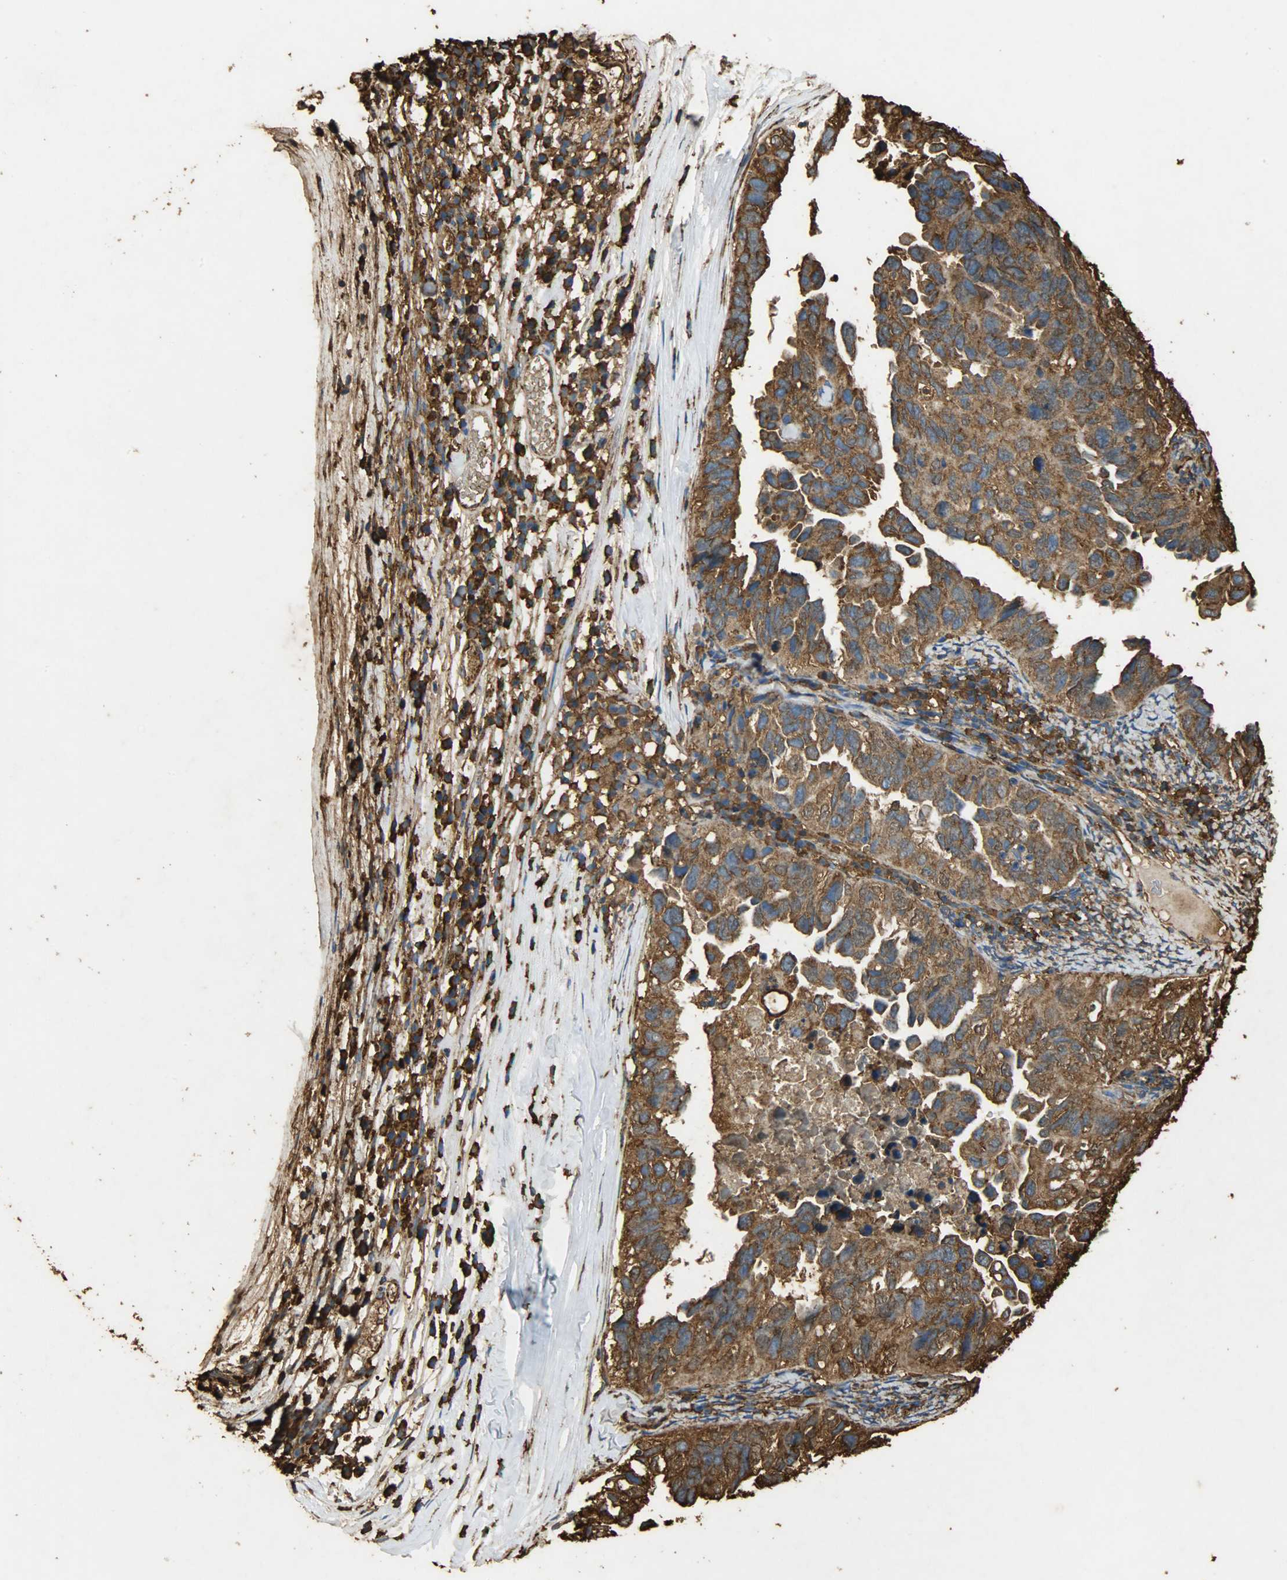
{"staining": {"intensity": "moderate", "quantity": ">75%", "location": "cytoplasmic/membranous"}, "tissue": "ovarian cancer", "cell_type": "Tumor cells", "image_type": "cancer", "snomed": [{"axis": "morphology", "description": "Cystadenocarcinoma, serous, NOS"}, {"axis": "topography", "description": "Ovary"}], "caption": "Ovarian cancer (serous cystadenocarcinoma) stained with a brown dye exhibits moderate cytoplasmic/membranous positive staining in approximately >75% of tumor cells.", "gene": "HSP90B1", "patient": {"sex": "female", "age": 82}}